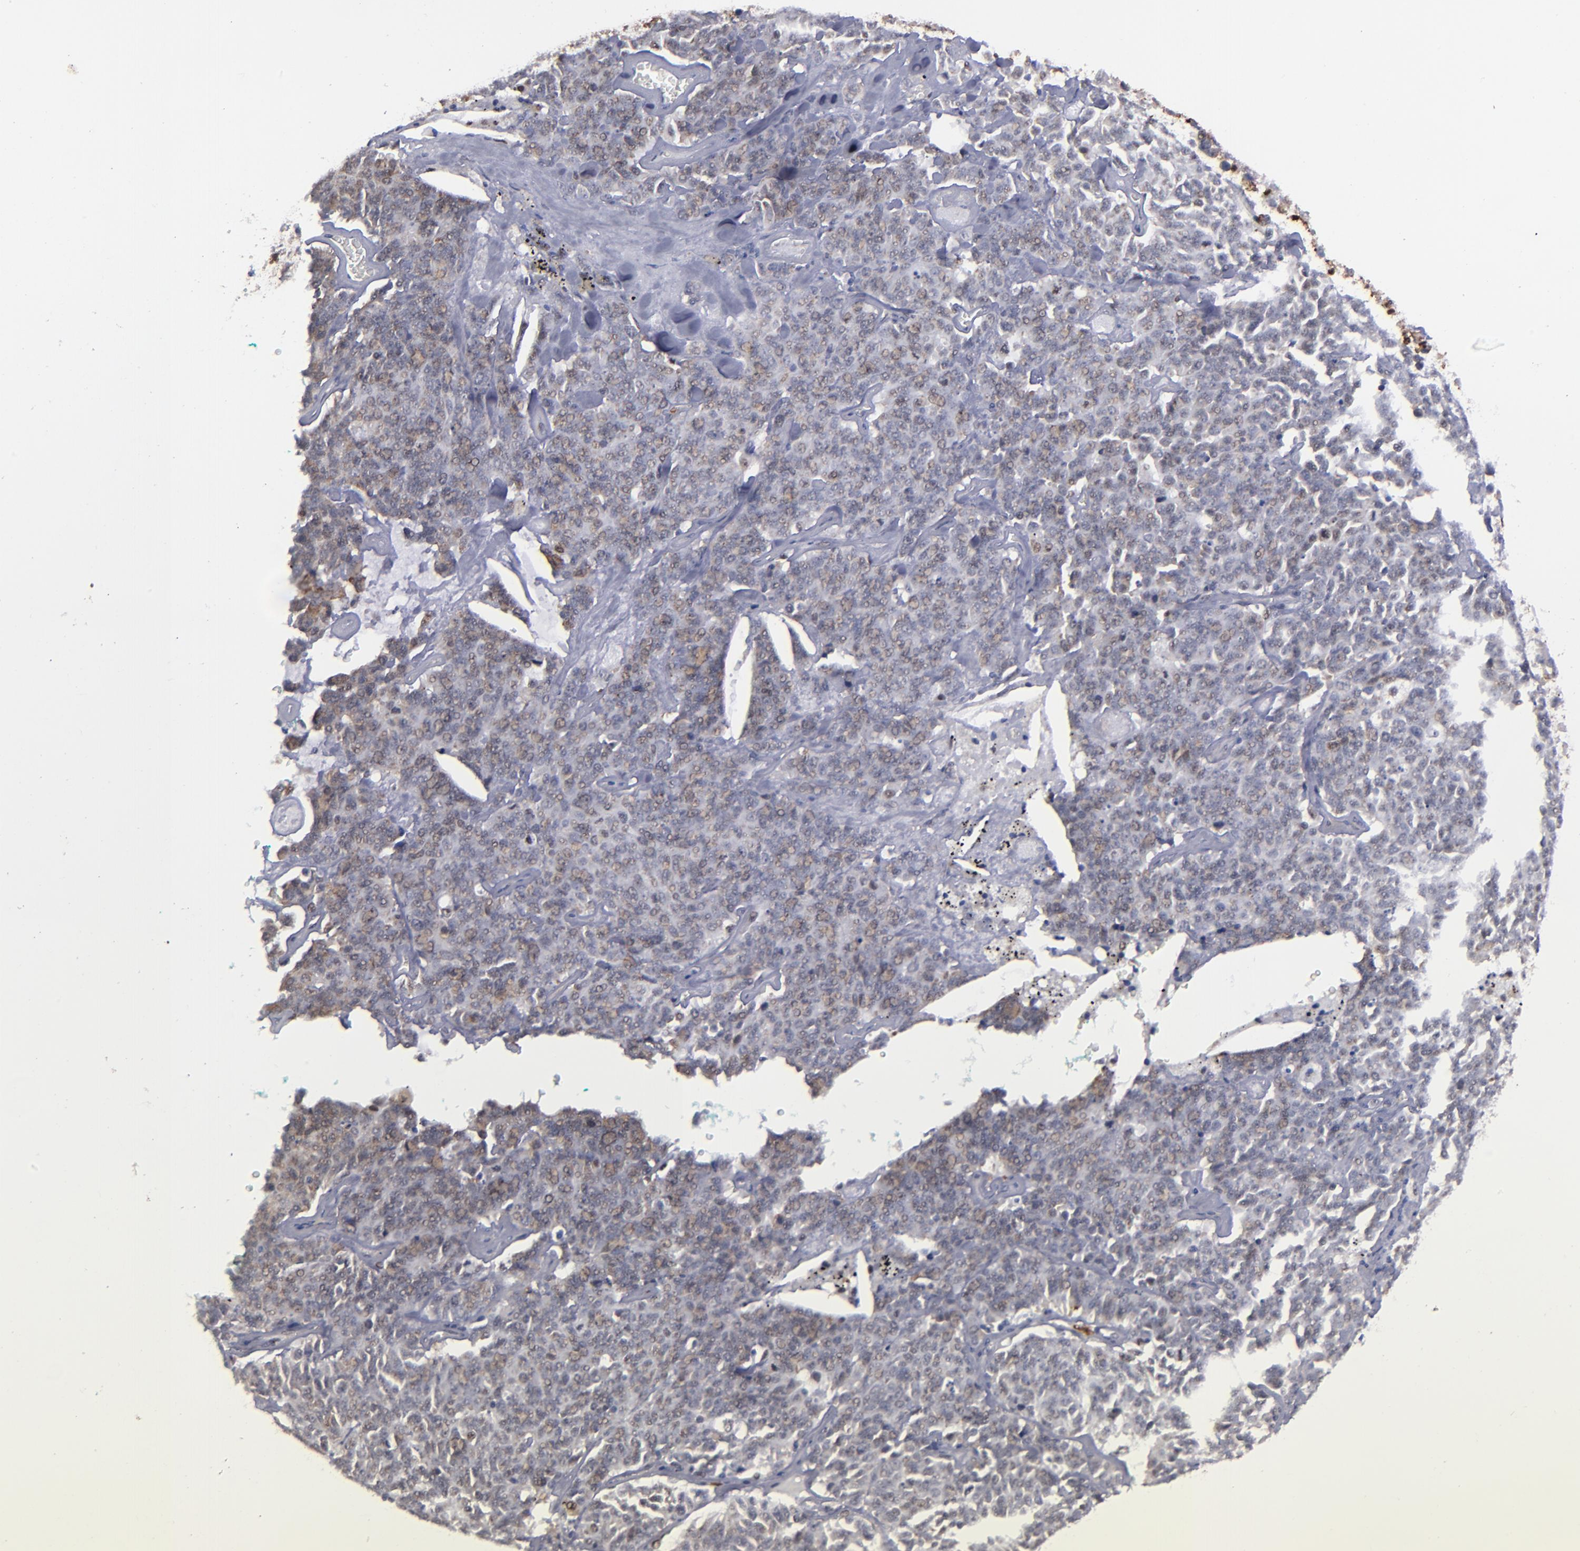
{"staining": {"intensity": "weak", "quantity": "25%-75%", "location": "nuclear"}, "tissue": "lung cancer", "cell_type": "Tumor cells", "image_type": "cancer", "snomed": [{"axis": "morphology", "description": "Neoplasm, malignant, NOS"}, {"axis": "topography", "description": "Lung"}], "caption": "Protein expression analysis of lung malignant neoplasm displays weak nuclear staining in about 25%-75% of tumor cells.", "gene": "RREB1", "patient": {"sex": "female", "age": 58}}